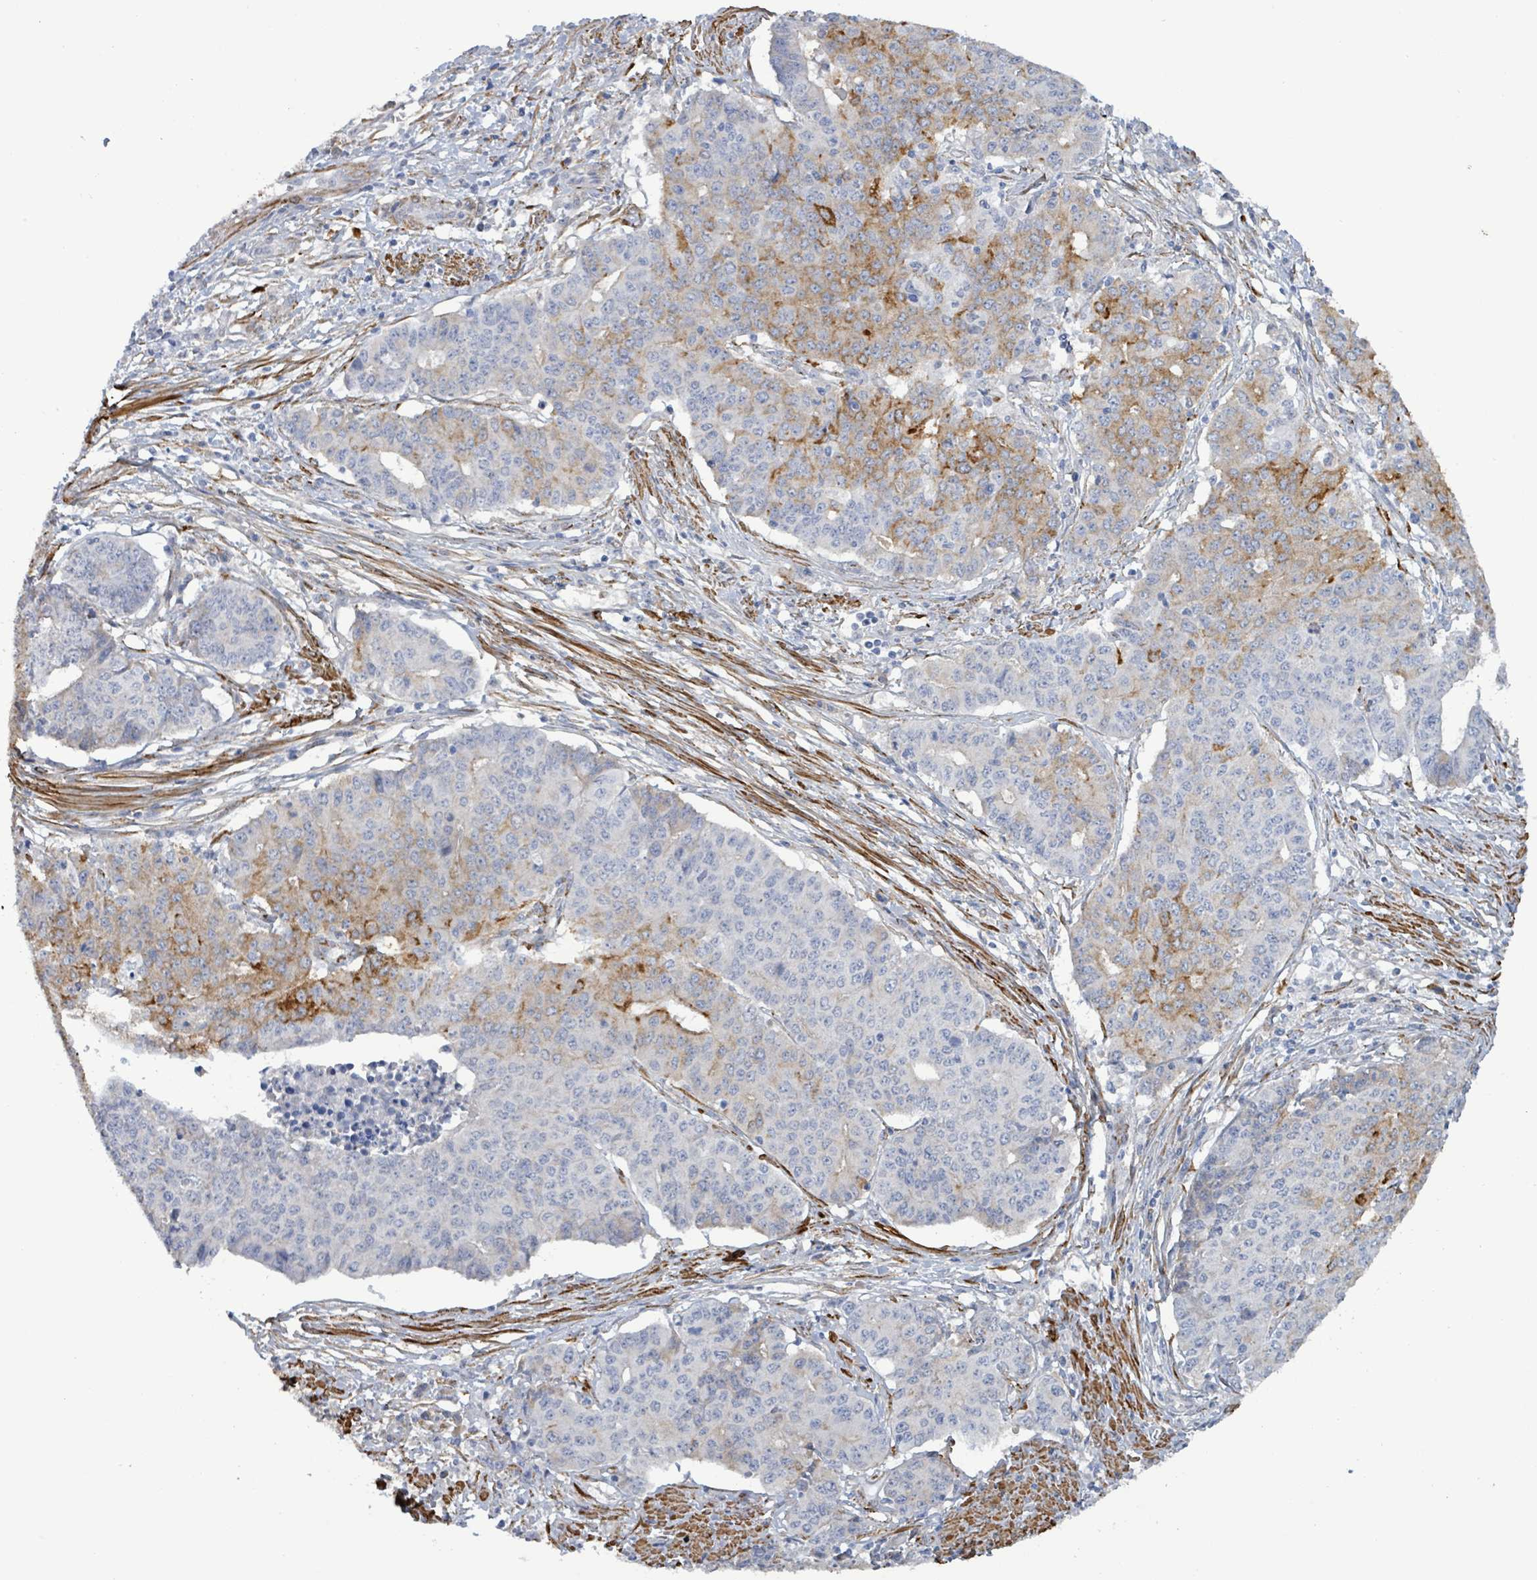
{"staining": {"intensity": "moderate", "quantity": "<25%", "location": "cytoplasmic/membranous"}, "tissue": "endometrial cancer", "cell_type": "Tumor cells", "image_type": "cancer", "snomed": [{"axis": "morphology", "description": "Adenocarcinoma, NOS"}, {"axis": "topography", "description": "Endometrium"}], "caption": "Endometrial adenocarcinoma stained with a brown dye reveals moderate cytoplasmic/membranous positive positivity in approximately <25% of tumor cells.", "gene": "DMRTC1B", "patient": {"sex": "female", "age": 59}}